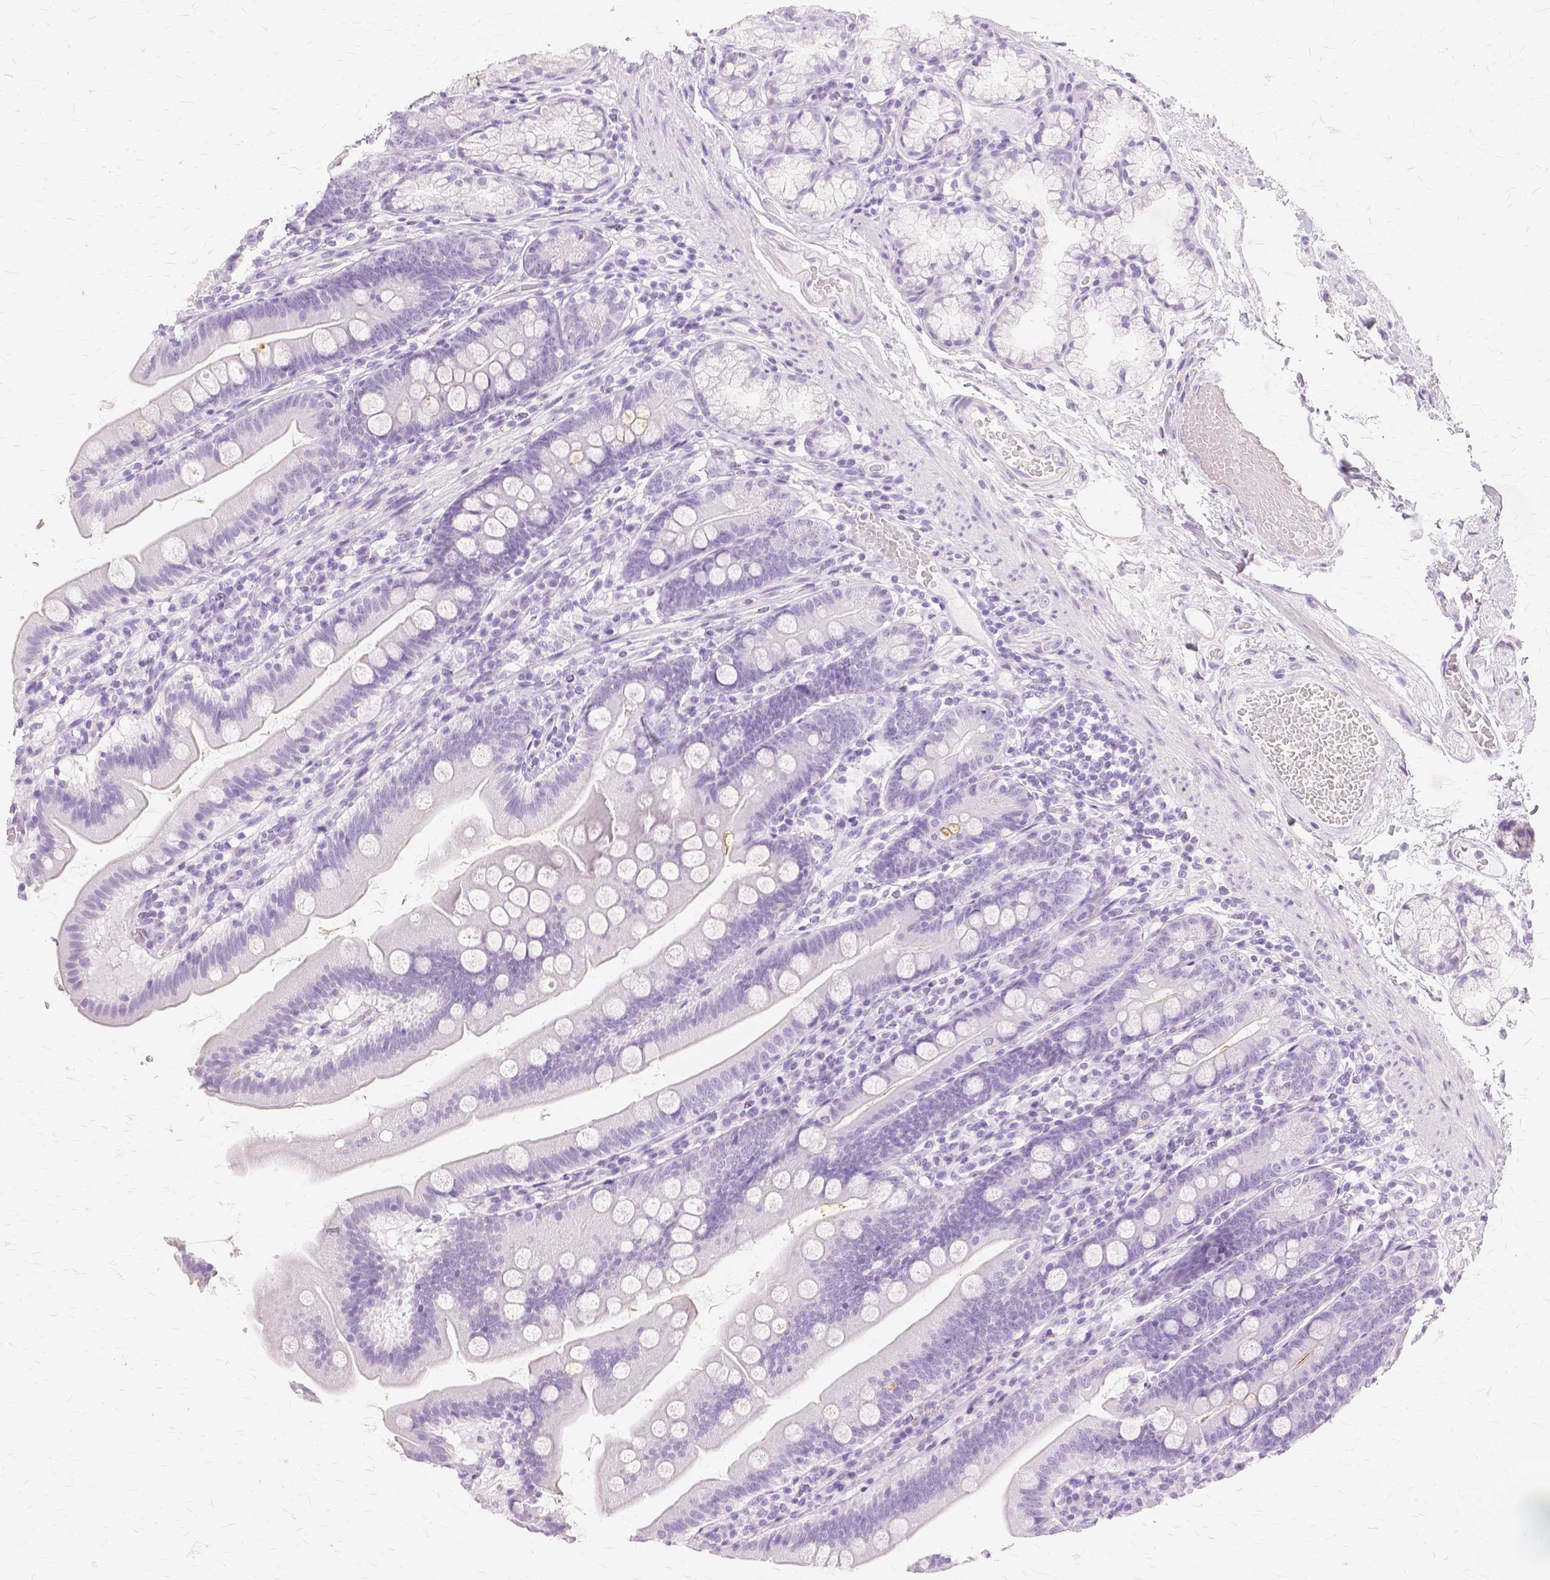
{"staining": {"intensity": "negative", "quantity": "none", "location": "none"}, "tissue": "duodenum", "cell_type": "Glandular cells", "image_type": "normal", "snomed": [{"axis": "morphology", "description": "Normal tissue, NOS"}, {"axis": "topography", "description": "Duodenum"}], "caption": "High power microscopy photomicrograph of an immunohistochemistry (IHC) micrograph of normal duodenum, revealing no significant expression in glandular cells.", "gene": "TGM1", "patient": {"sex": "female", "age": 67}}